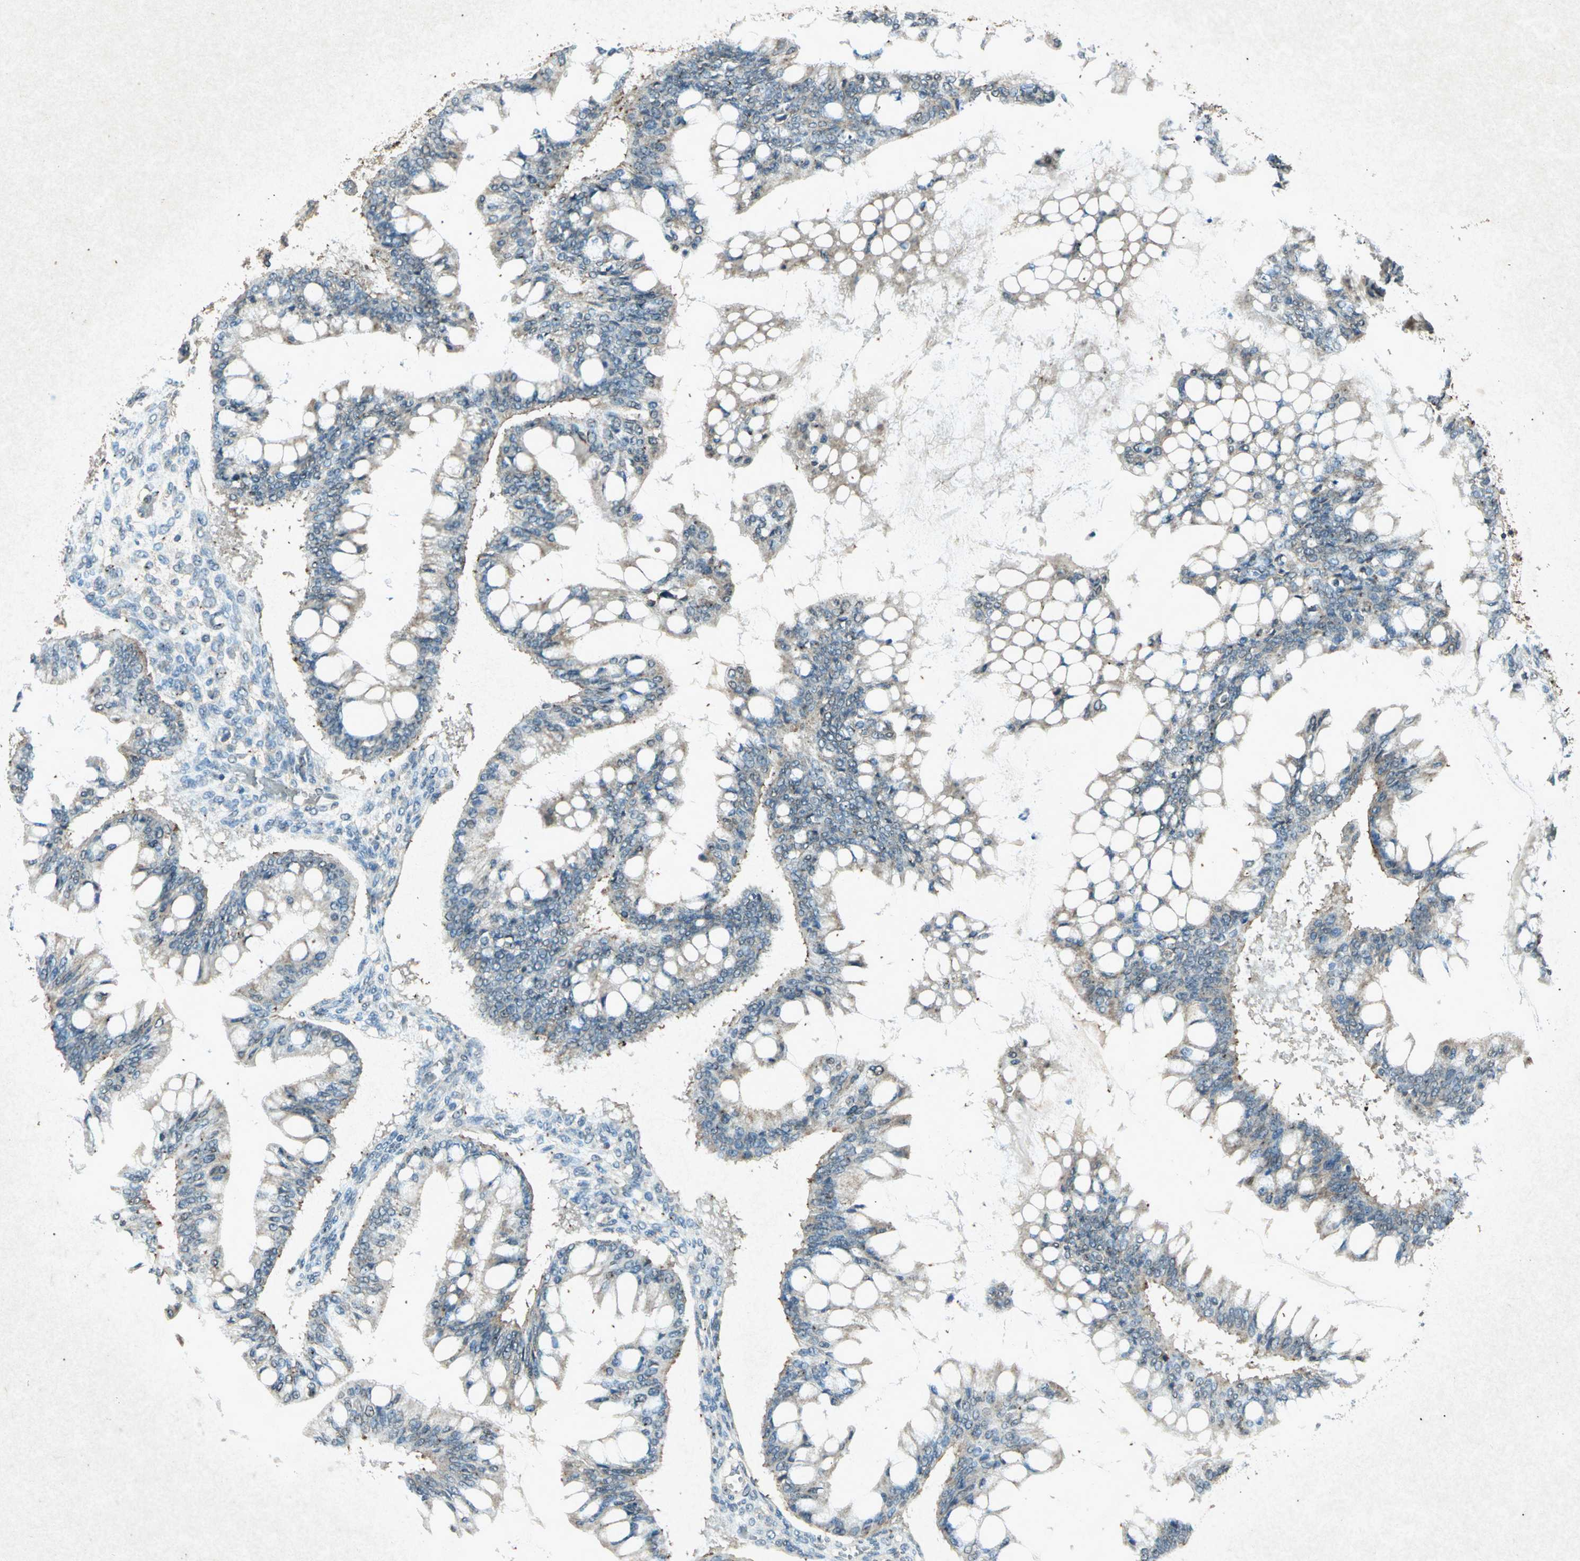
{"staining": {"intensity": "moderate", "quantity": "25%-75%", "location": "cytoplasmic/membranous"}, "tissue": "ovarian cancer", "cell_type": "Tumor cells", "image_type": "cancer", "snomed": [{"axis": "morphology", "description": "Cystadenocarcinoma, mucinous, NOS"}, {"axis": "topography", "description": "Ovary"}], "caption": "Ovarian cancer stained with DAB (3,3'-diaminobenzidine) immunohistochemistry (IHC) reveals medium levels of moderate cytoplasmic/membranous expression in approximately 25%-75% of tumor cells.", "gene": "PSEN1", "patient": {"sex": "female", "age": 73}}